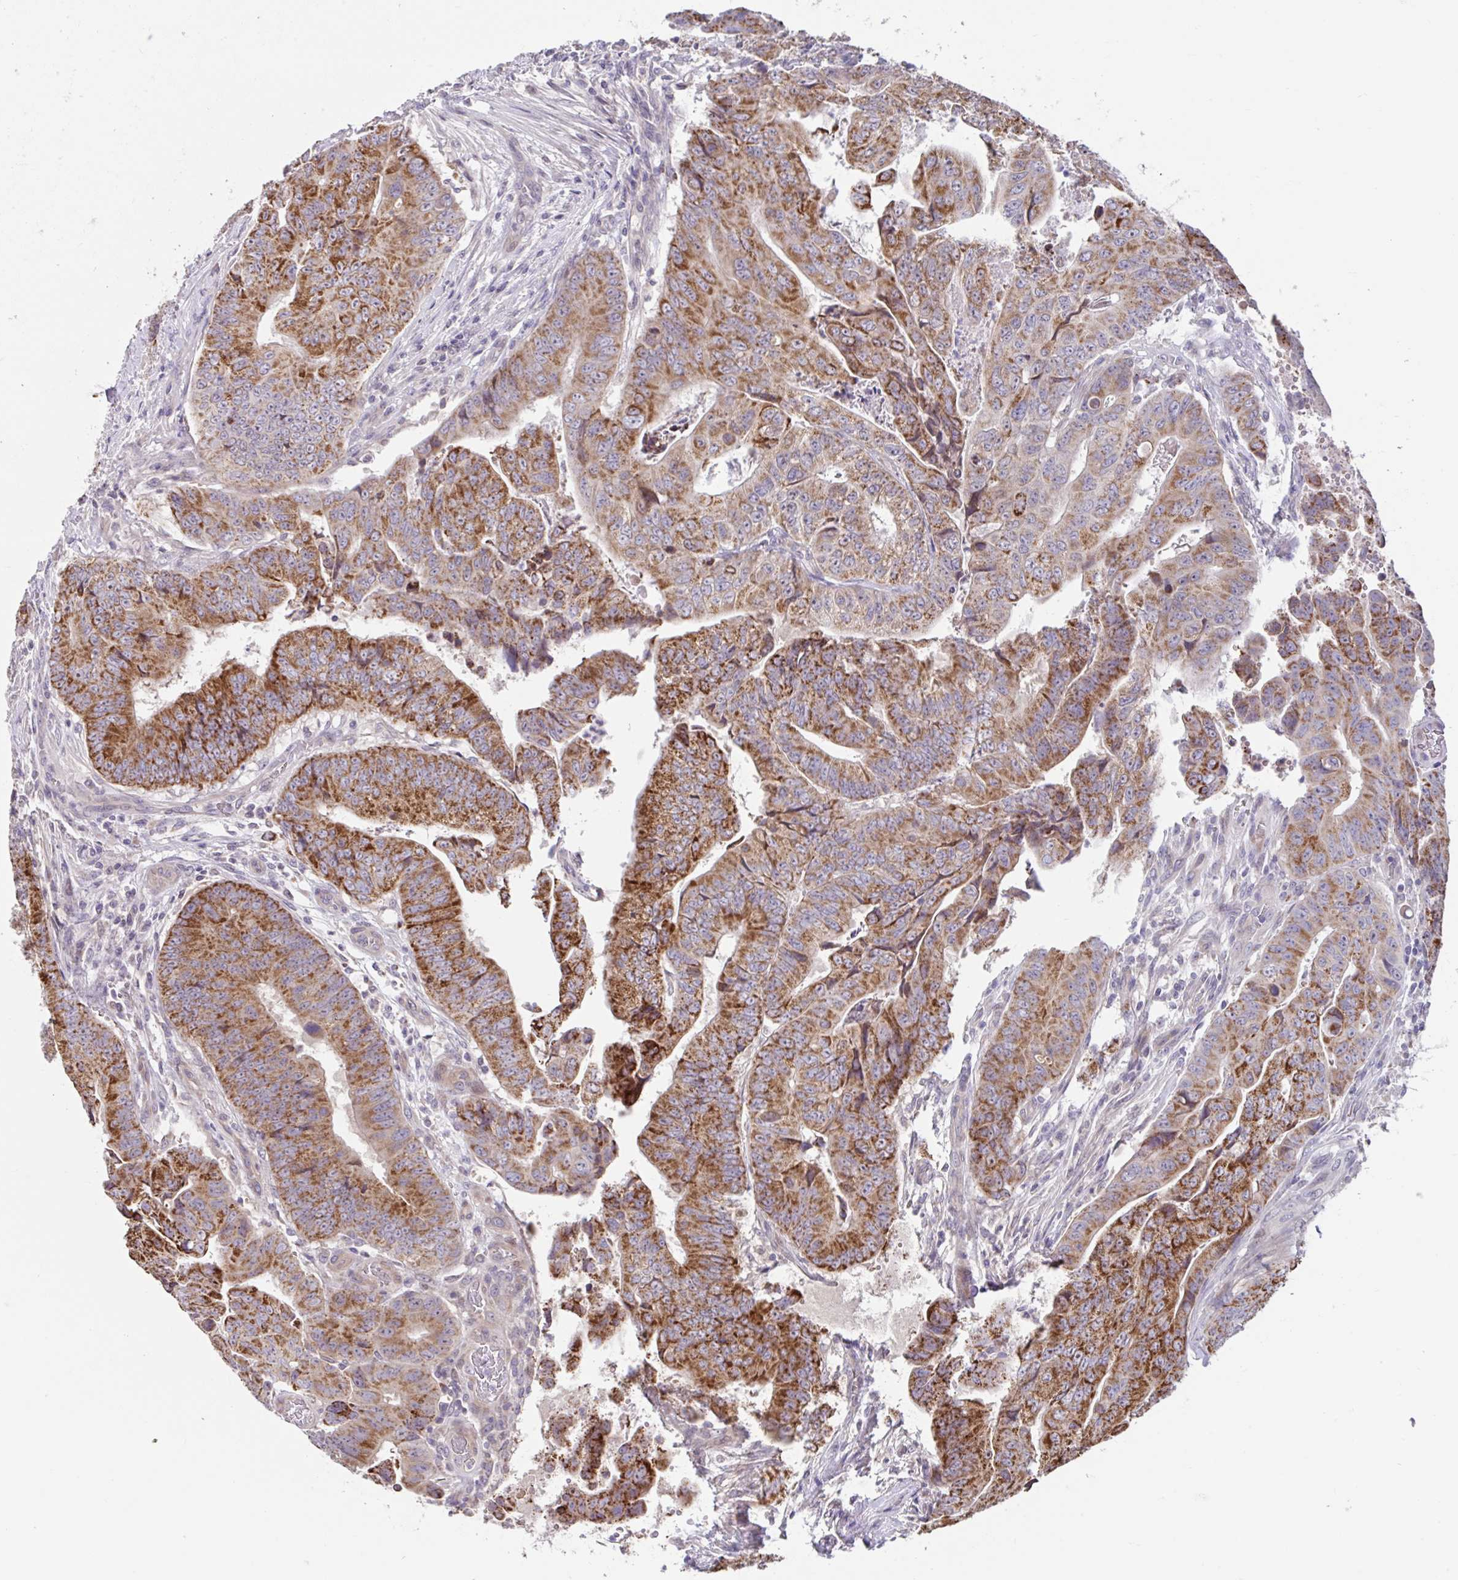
{"staining": {"intensity": "strong", "quantity": ">75%", "location": "cytoplasmic/membranous"}, "tissue": "colorectal cancer", "cell_type": "Tumor cells", "image_type": "cancer", "snomed": [{"axis": "morphology", "description": "Adenocarcinoma, NOS"}, {"axis": "topography", "description": "Colon"}], "caption": "Colorectal adenocarcinoma stained for a protein (brown) reveals strong cytoplasmic/membranous positive staining in about >75% of tumor cells.", "gene": "NT5C1B", "patient": {"sex": "female", "age": 48}}